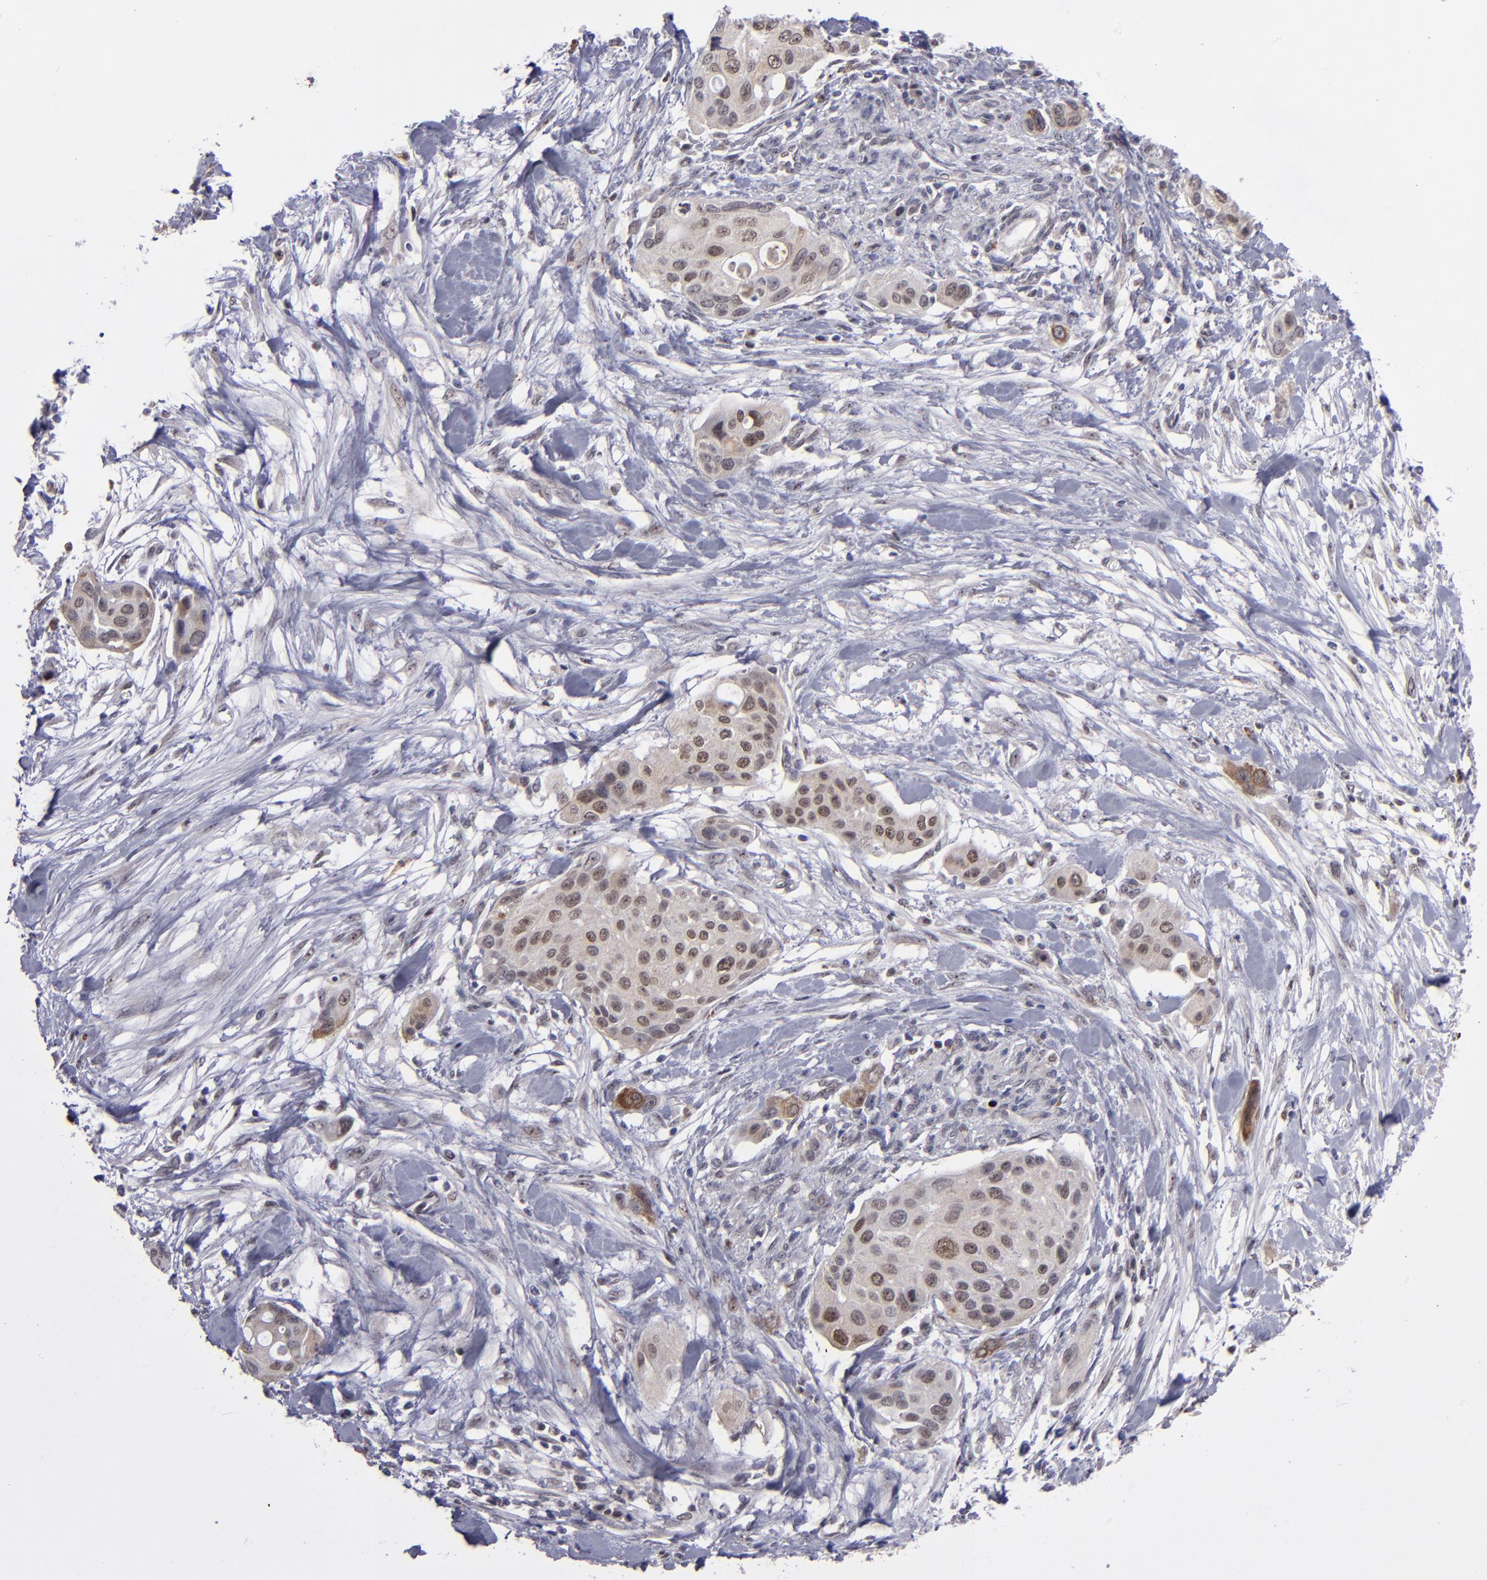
{"staining": {"intensity": "weak", "quantity": "<25%", "location": "nuclear"}, "tissue": "pancreatic cancer", "cell_type": "Tumor cells", "image_type": "cancer", "snomed": [{"axis": "morphology", "description": "Adenocarcinoma, NOS"}, {"axis": "topography", "description": "Pancreas"}], "caption": "There is no significant expression in tumor cells of pancreatic cancer.", "gene": "RREB1", "patient": {"sex": "female", "age": 60}}